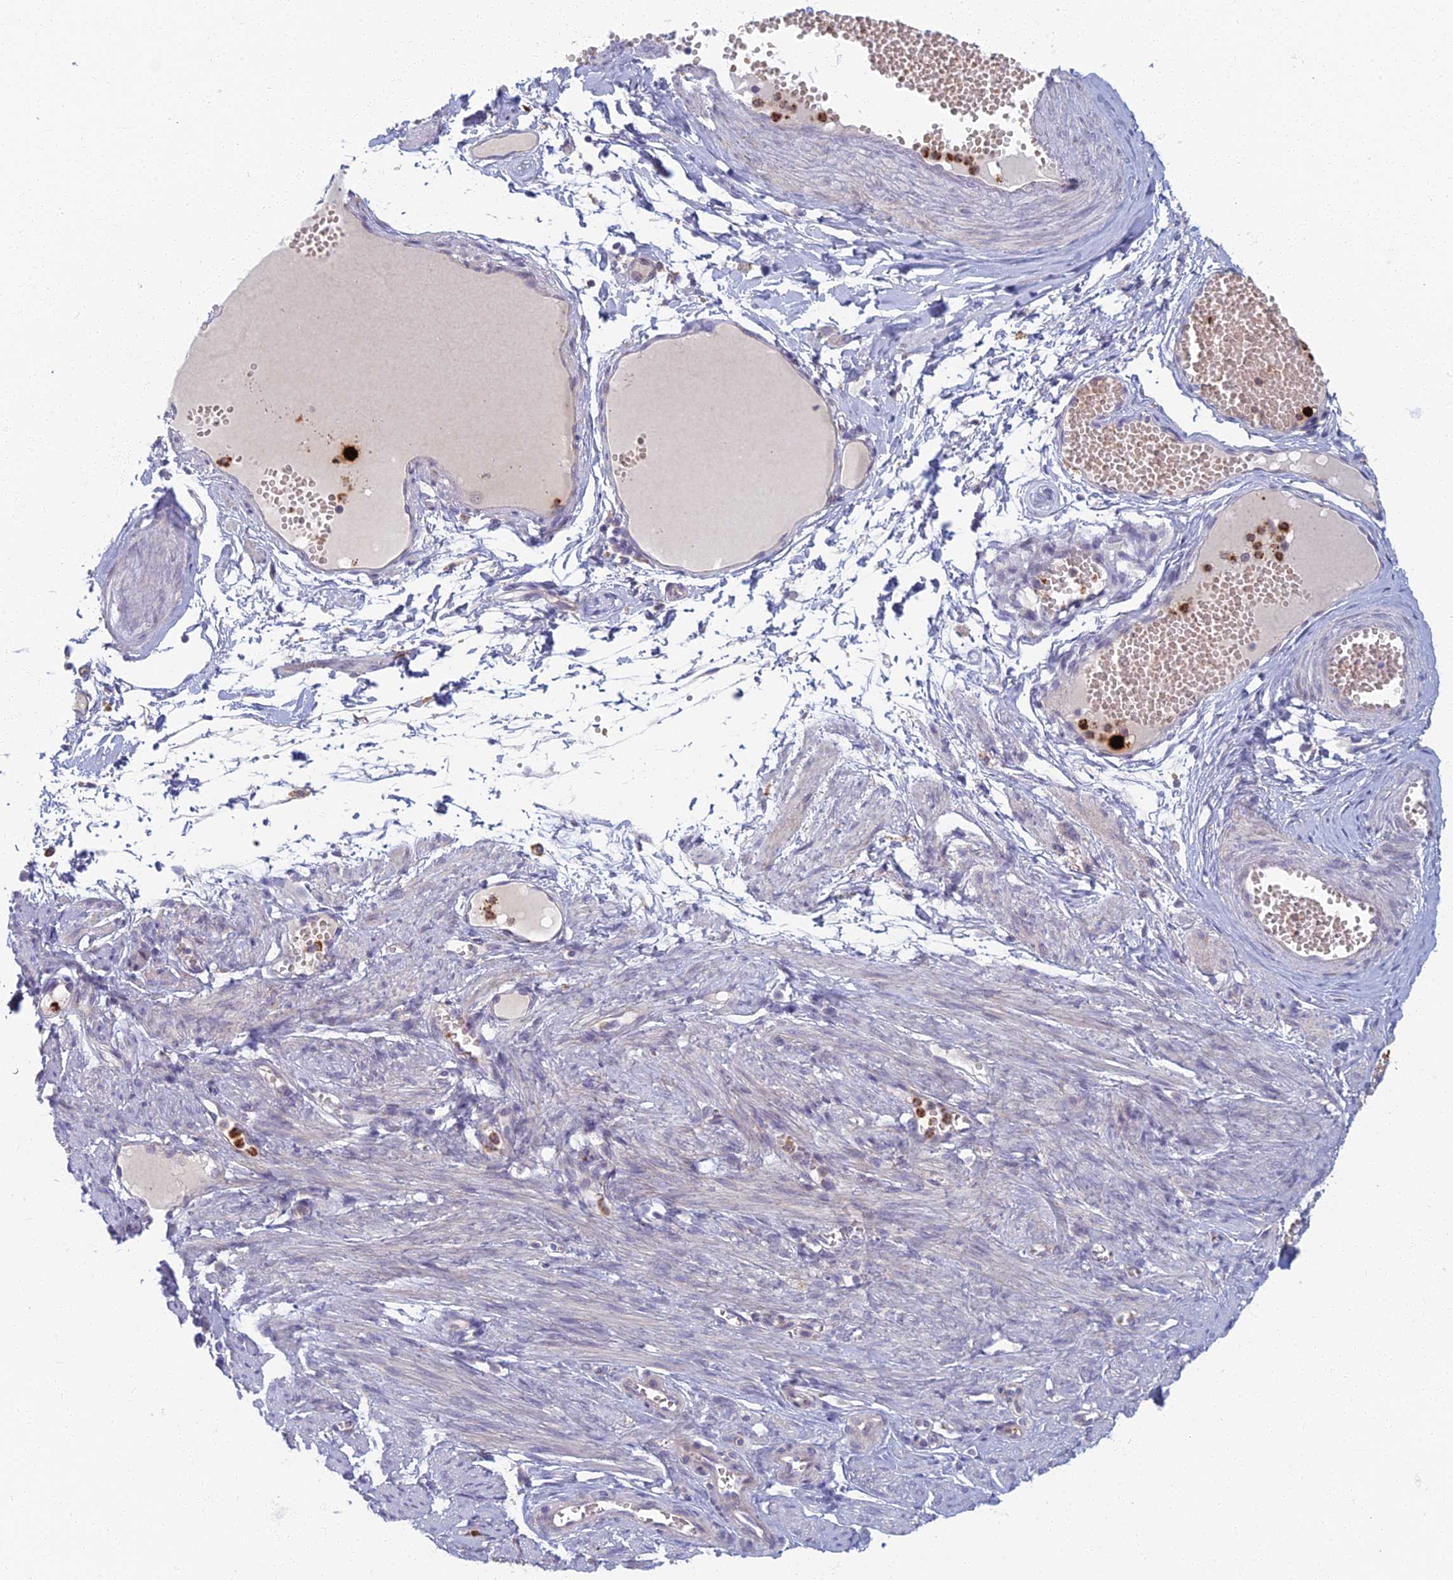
{"staining": {"intensity": "negative", "quantity": "none", "location": "none"}, "tissue": "adipose tissue", "cell_type": "Adipocytes", "image_type": "normal", "snomed": [{"axis": "morphology", "description": "Normal tissue, NOS"}, {"axis": "topography", "description": "Smooth muscle"}, {"axis": "topography", "description": "Peripheral nerve tissue"}], "caption": "Immunohistochemical staining of benign human adipose tissue exhibits no significant expression in adipocytes.", "gene": "PROX2", "patient": {"sex": "female", "age": 39}}